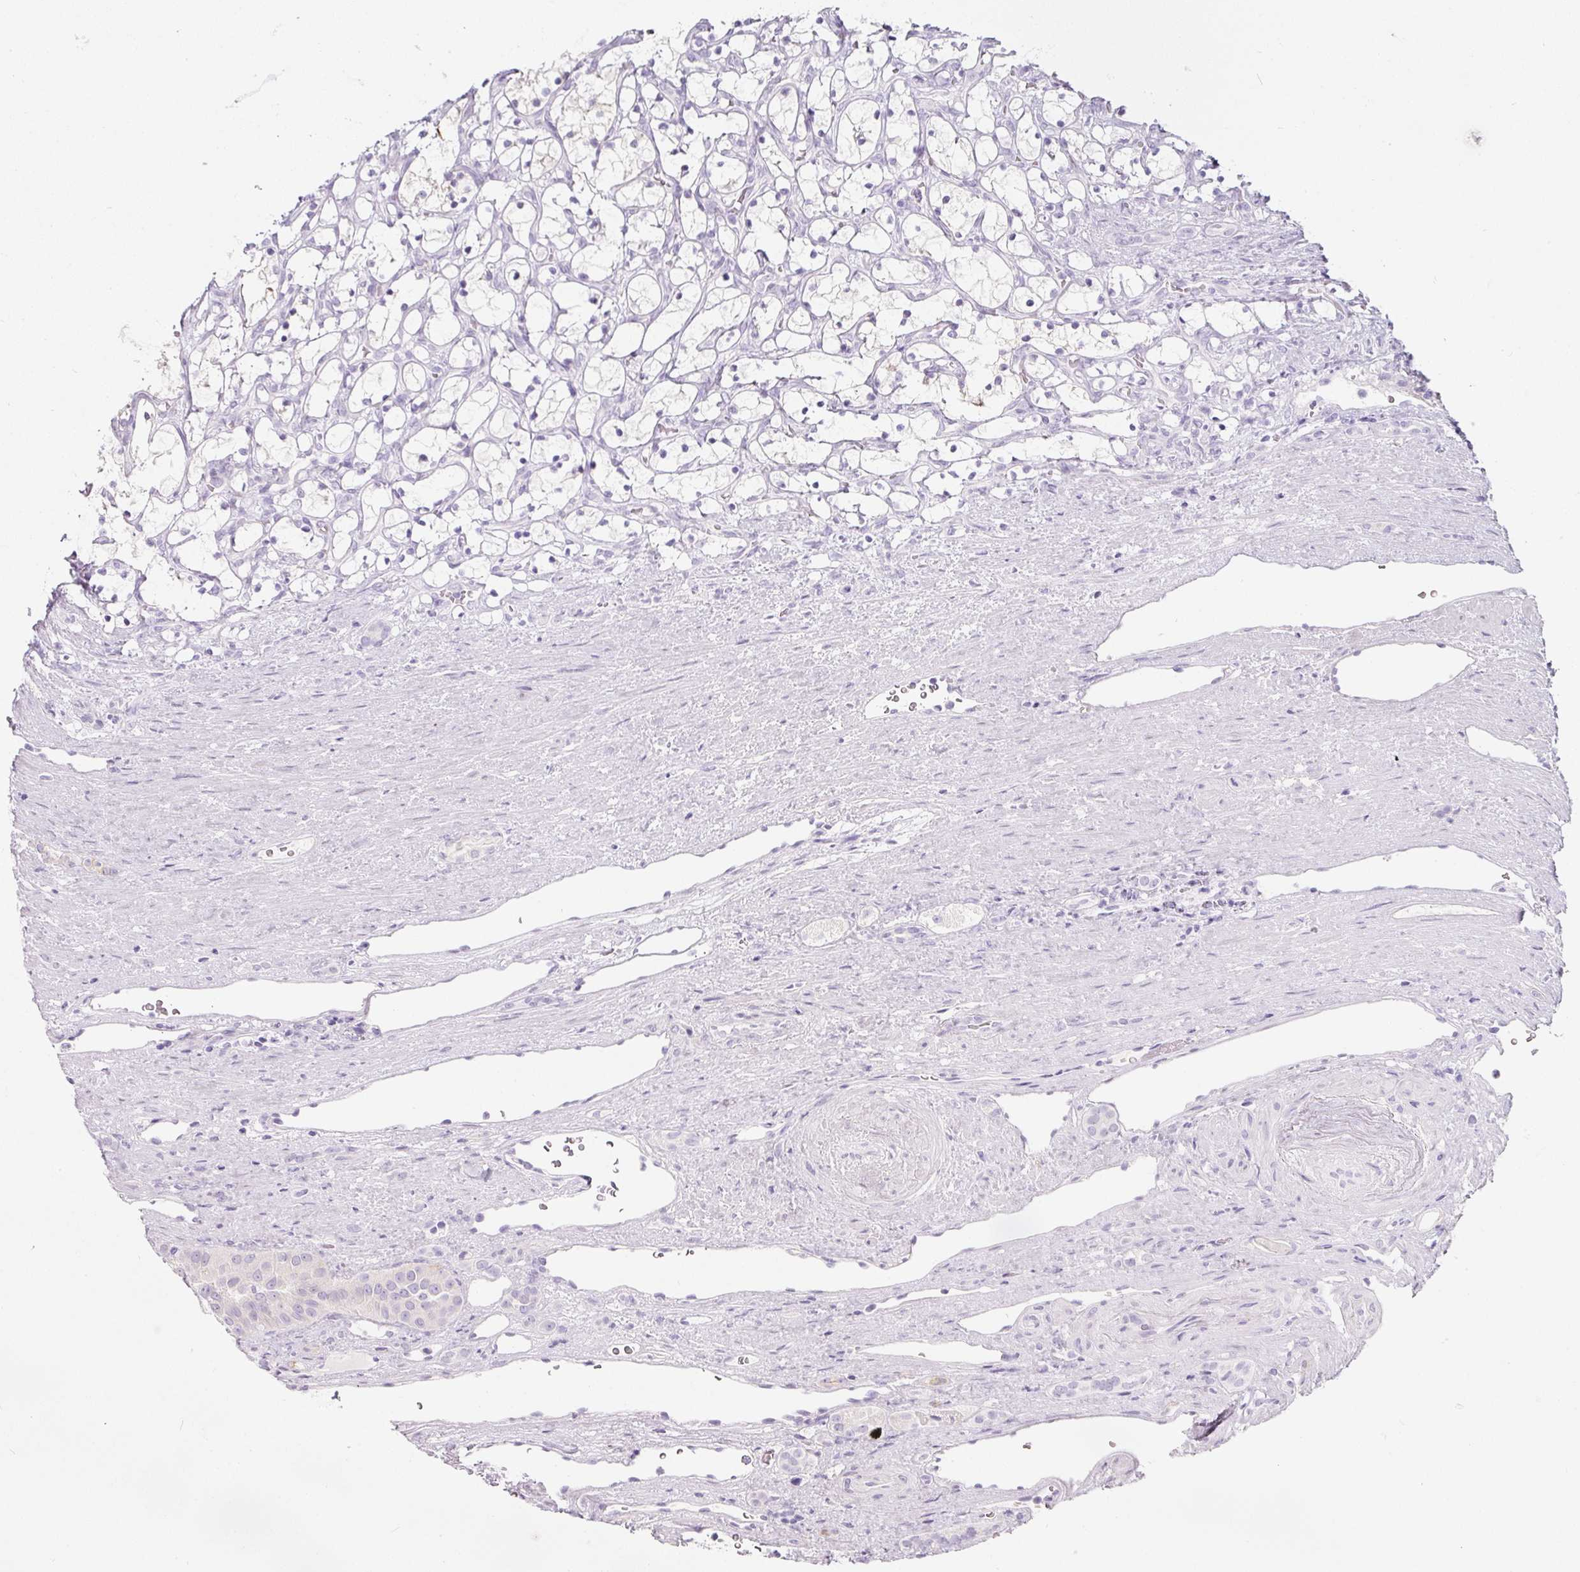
{"staining": {"intensity": "negative", "quantity": "none", "location": "none"}, "tissue": "renal cancer", "cell_type": "Tumor cells", "image_type": "cancer", "snomed": [{"axis": "morphology", "description": "Adenocarcinoma, NOS"}, {"axis": "topography", "description": "Kidney"}], "caption": "DAB (3,3'-diaminobenzidine) immunohistochemical staining of human renal adenocarcinoma reveals no significant positivity in tumor cells.", "gene": "SLC2A2", "patient": {"sex": "female", "age": 69}}